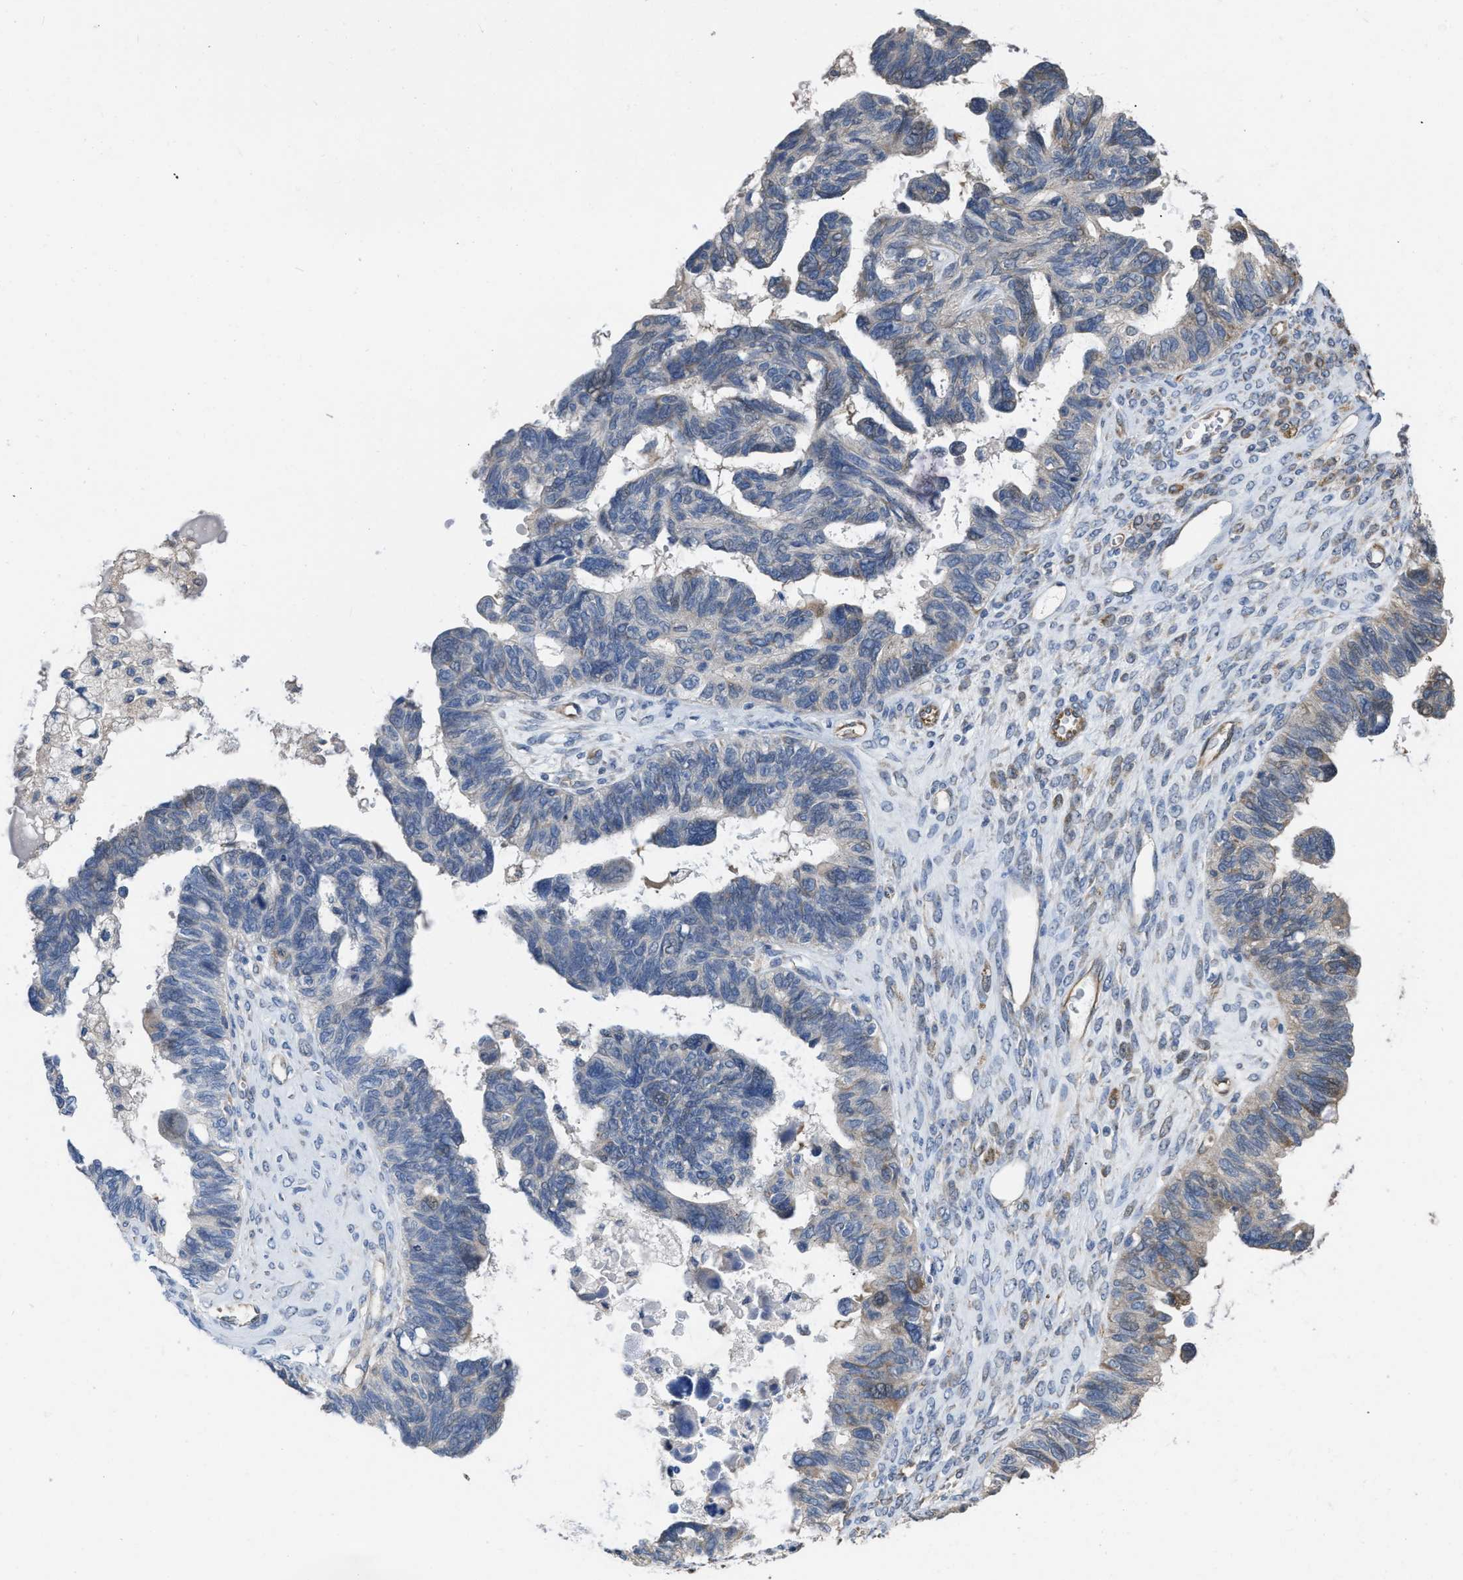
{"staining": {"intensity": "weak", "quantity": "25%-75%", "location": "cytoplasmic/membranous"}, "tissue": "ovarian cancer", "cell_type": "Tumor cells", "image_type": "cancer", "snomed": [{"axis": "morphology", "description": "Cystadenocarcinoma, serous, NOS"}, {"axis": "topography", "description": "Ovary"}], "caption": "Brown immunohistochemical staining in human serous cystadenocarcinoma (ovarian) reveals weak cytoplasmic/membranous positivity in about 25%-75% of tumor cells.", "gene": "SLC4A11", "patient": {"sex": "female", "age": 79}}